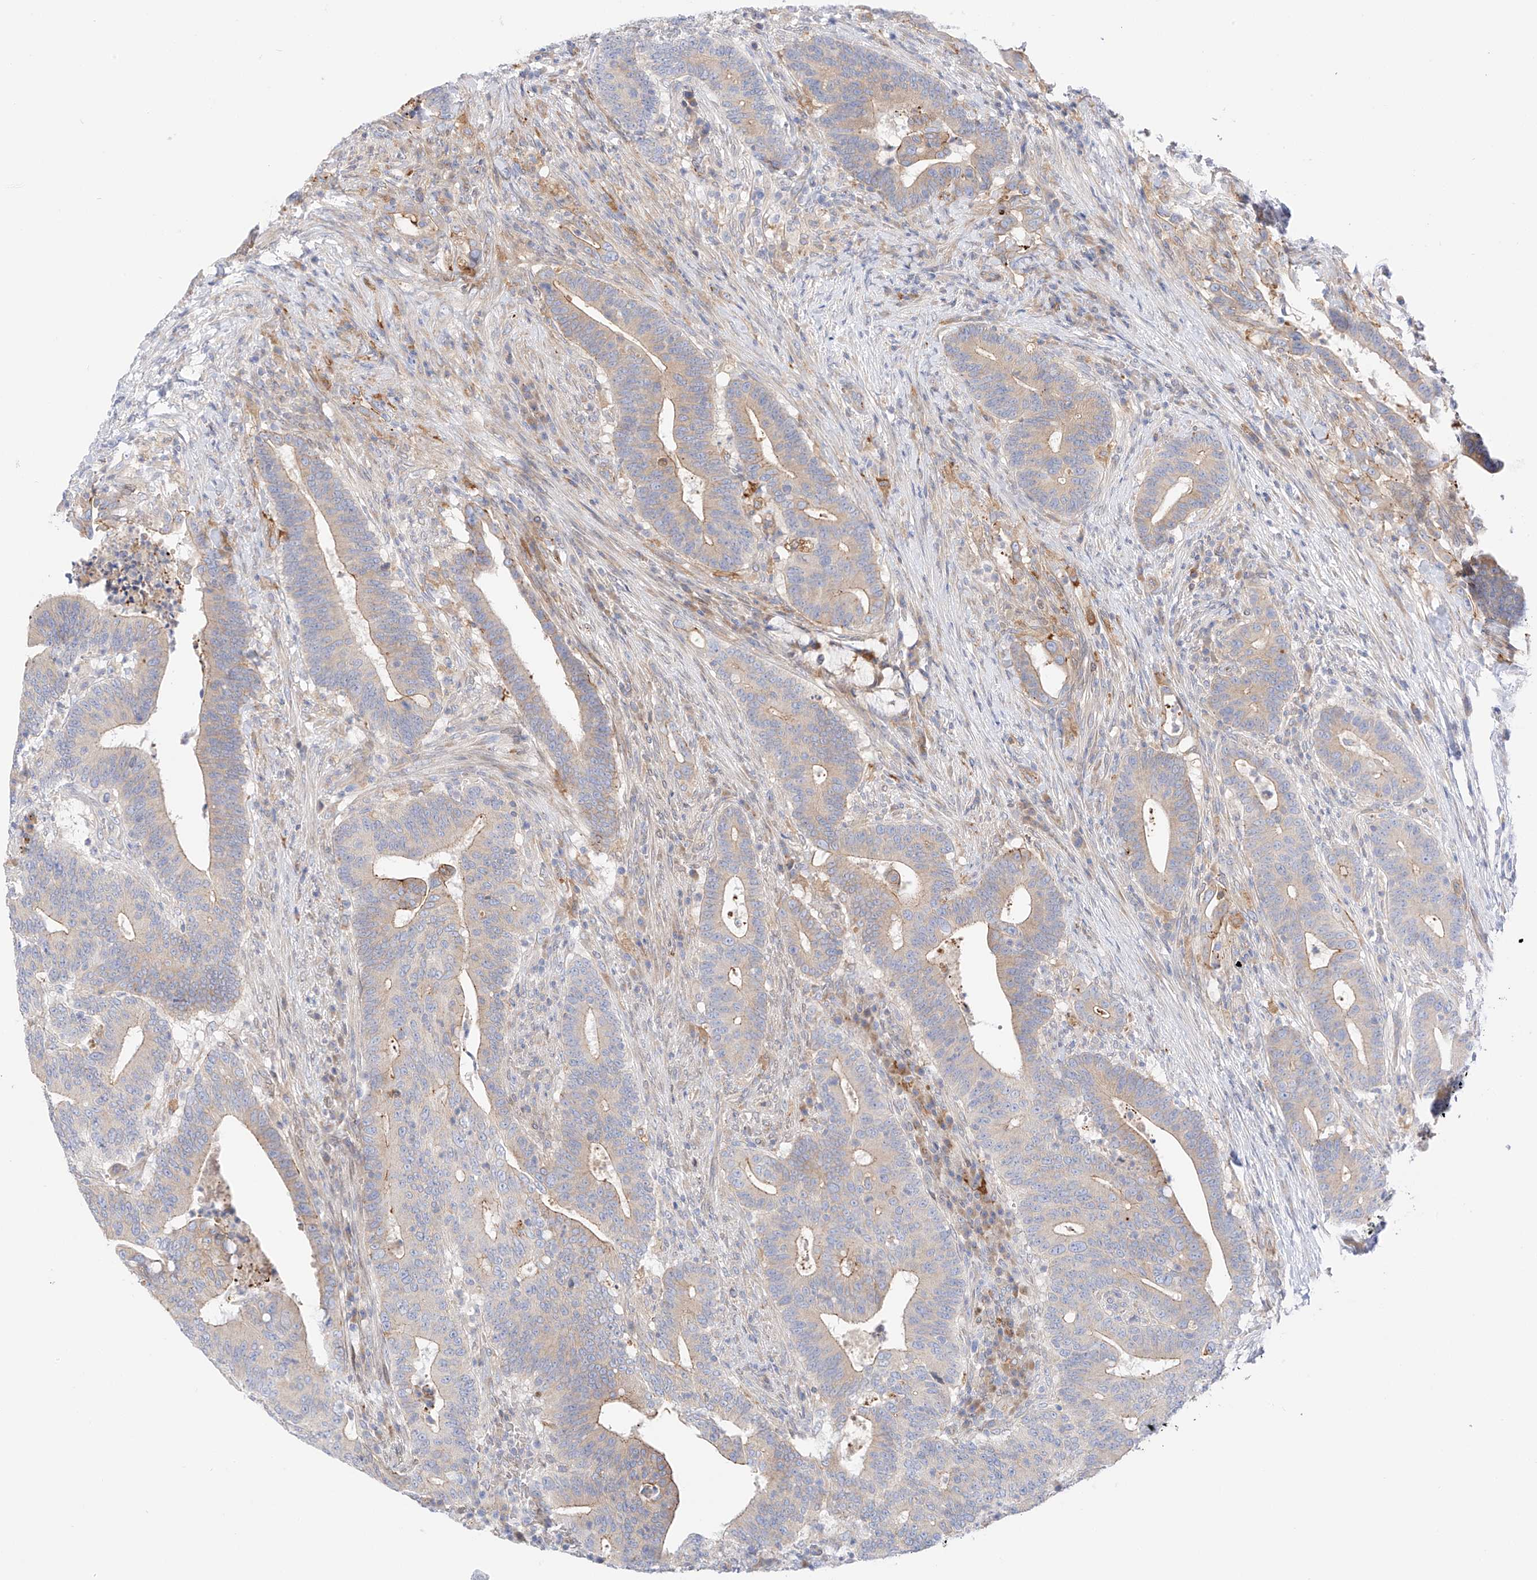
{"staining": {"intensity": "weak", "quantity": "25%-75%", "location": "cytoplasmic/membranous"}, "tissue": "colorectal cancer", "cell_type": "Tumor cells", "image_type": "cancer", "snomed": [{"axis": "morphology", "description": "Adenocarcinoma, NOS"}, {"axis": "topography", "description": "Colon"}], "caption": "High-magnification brightfield microscopy of colorectal cancer (adenocarcinoma) stained with DAB (3,3'-diaminobenzidine) (brown) and counterstained with hematoxylin (blue). tumor cells exhibit weak cytoplasmic/membranous staining is present in approximately25%-75% of cells. (DAB IHC with brightfield microscopy, high magnification).", "gene": "PCYOX1", "patient": {"sex": "female", "age": 66}}